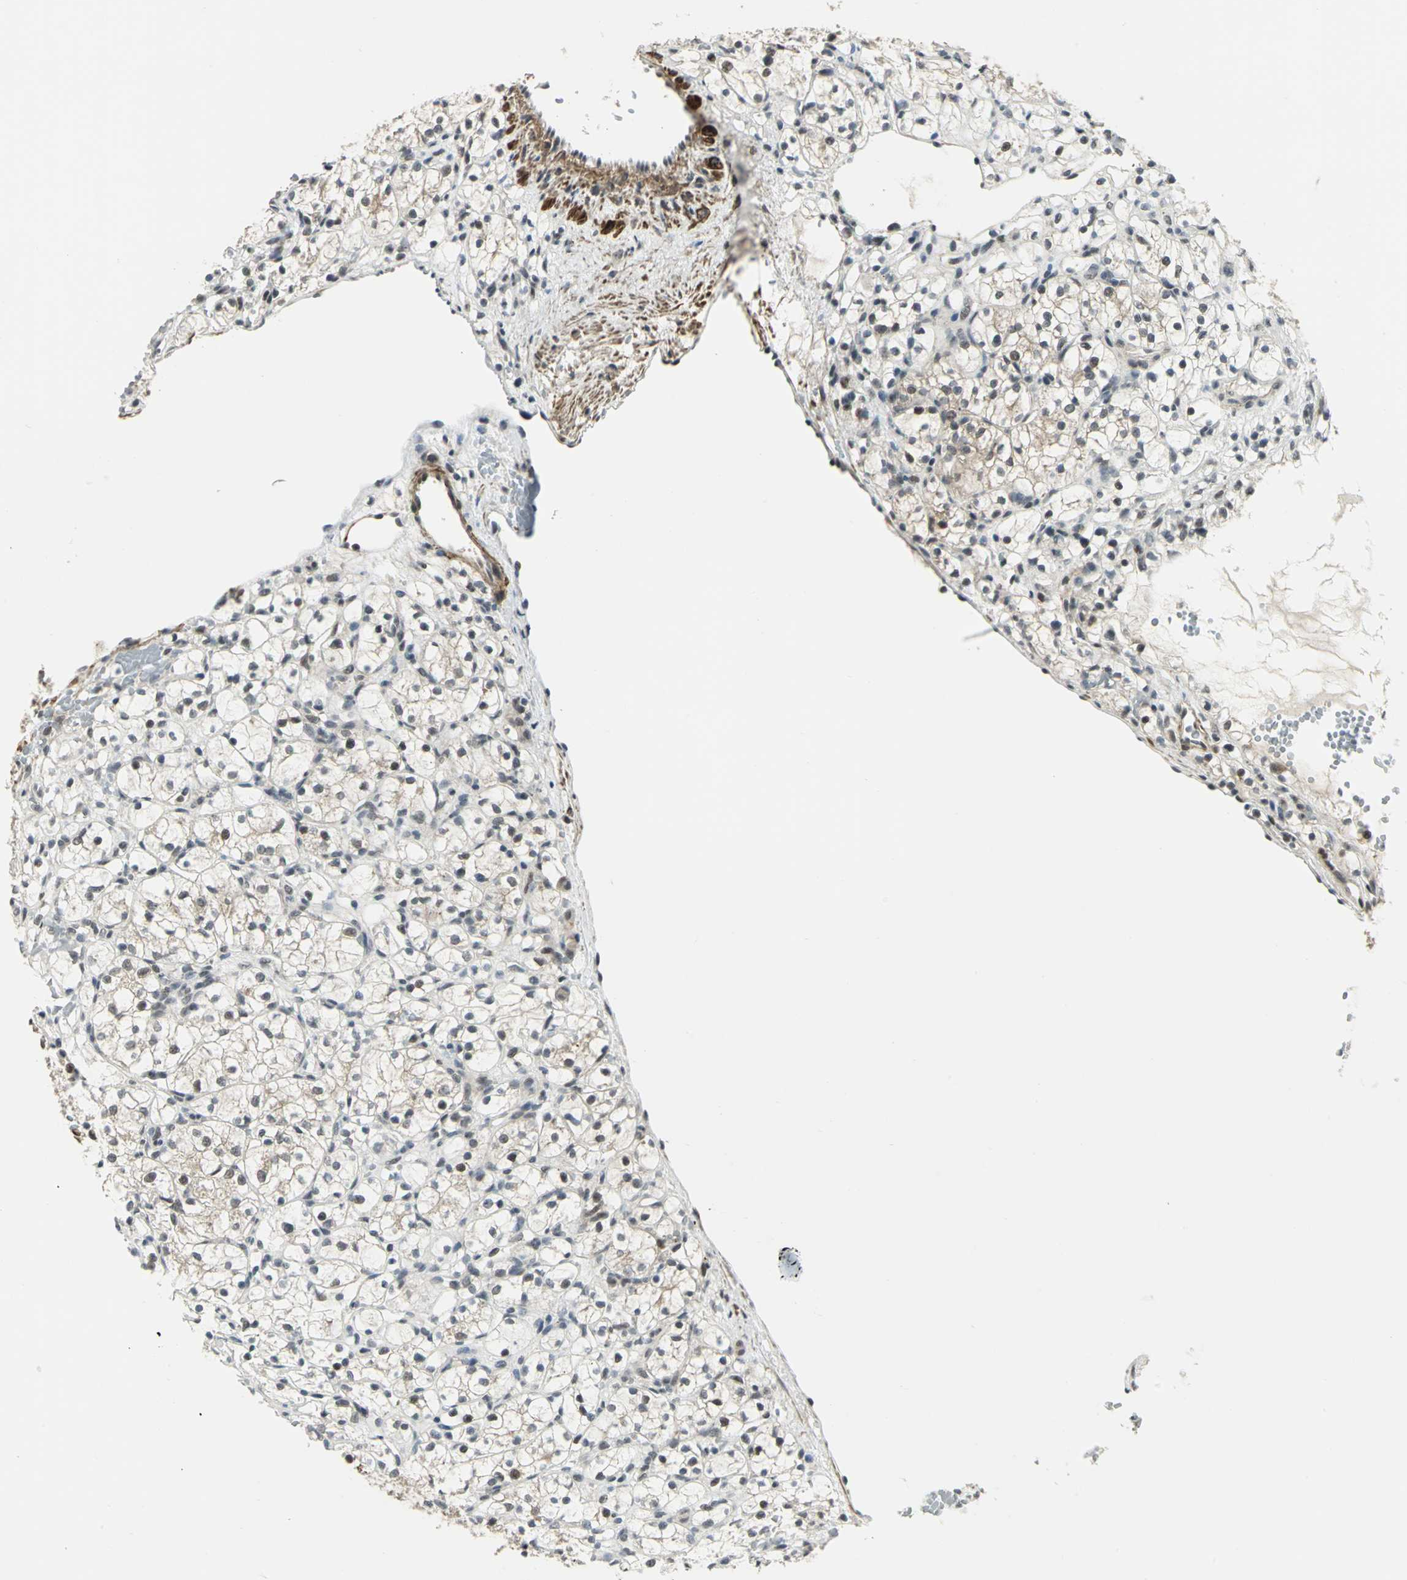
{"staining": {"intensity": "weak", "quantity": "25%-75%", "location": "cytoplasmic/membranous,nuclear"}, "tissue": "renal cancer", "cell_type": "Tumor cells", "image_type": "cancer", "snomed": [{"axis": "morphology", "description": "Adenocarcinoma, NOS"}, {"axis": "topography", "description": "Kidney"}], "caption": "This is an image of immunohistochemistry staining of renal adenocarcinoma, which shows weak staining in the cytoplasmic/membranous and nuclear of tumor cells.", "gene": "MTA1", "patient": {"sex": "female", "age": 60}}